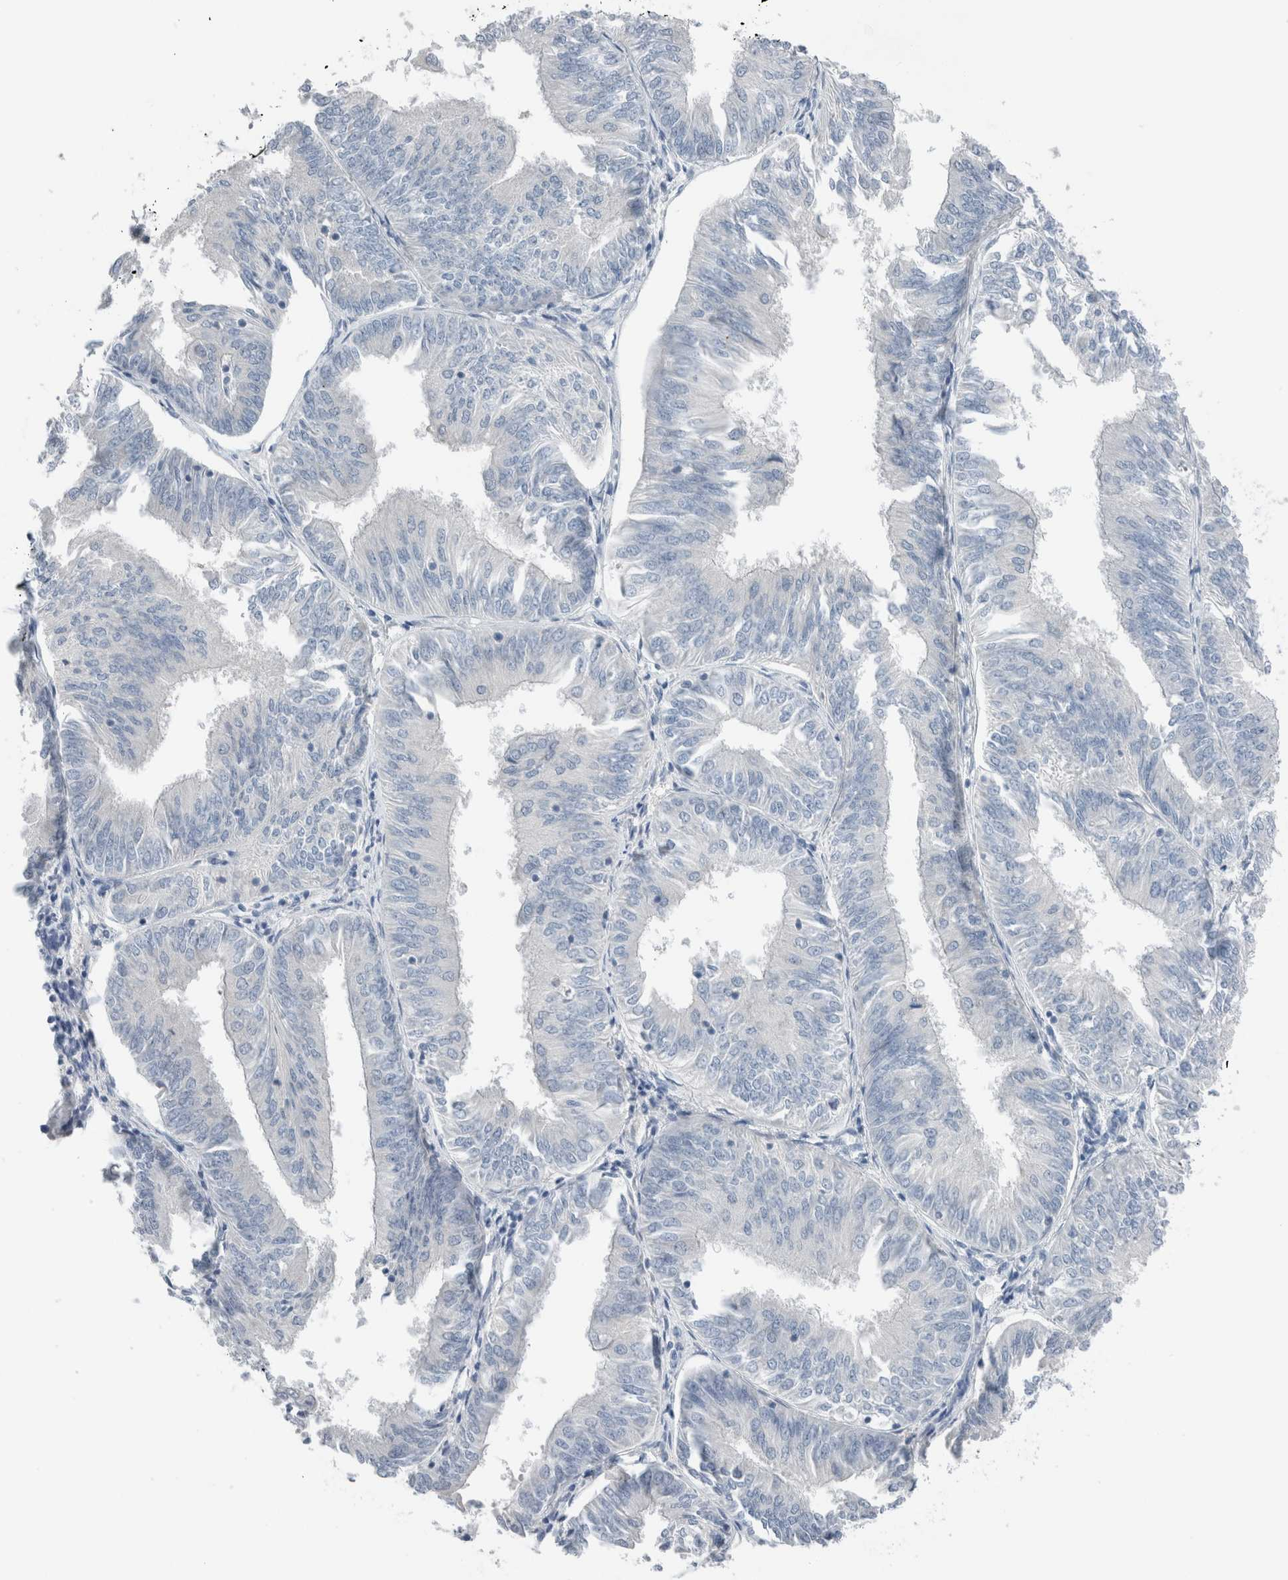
{"staining": {"intensity": "negative", "quantity": "none", "location": "none"}, "tissue": "endometrial cancer", "cell_type": "Tumor cells", "image_type": "cancer", "snomed": [{"axis": "morphology", "description": "Adenocarcinoma, NOS"}, {"axis": "topography", "description": "Endometrium"}], "caption": "This is an immunohistochemistry image of human adenocarcinoma (endometrial). There is no expression in tumor cells.", "gene": "DUOX1", "patient": {"sex": "female", "age": 58}}